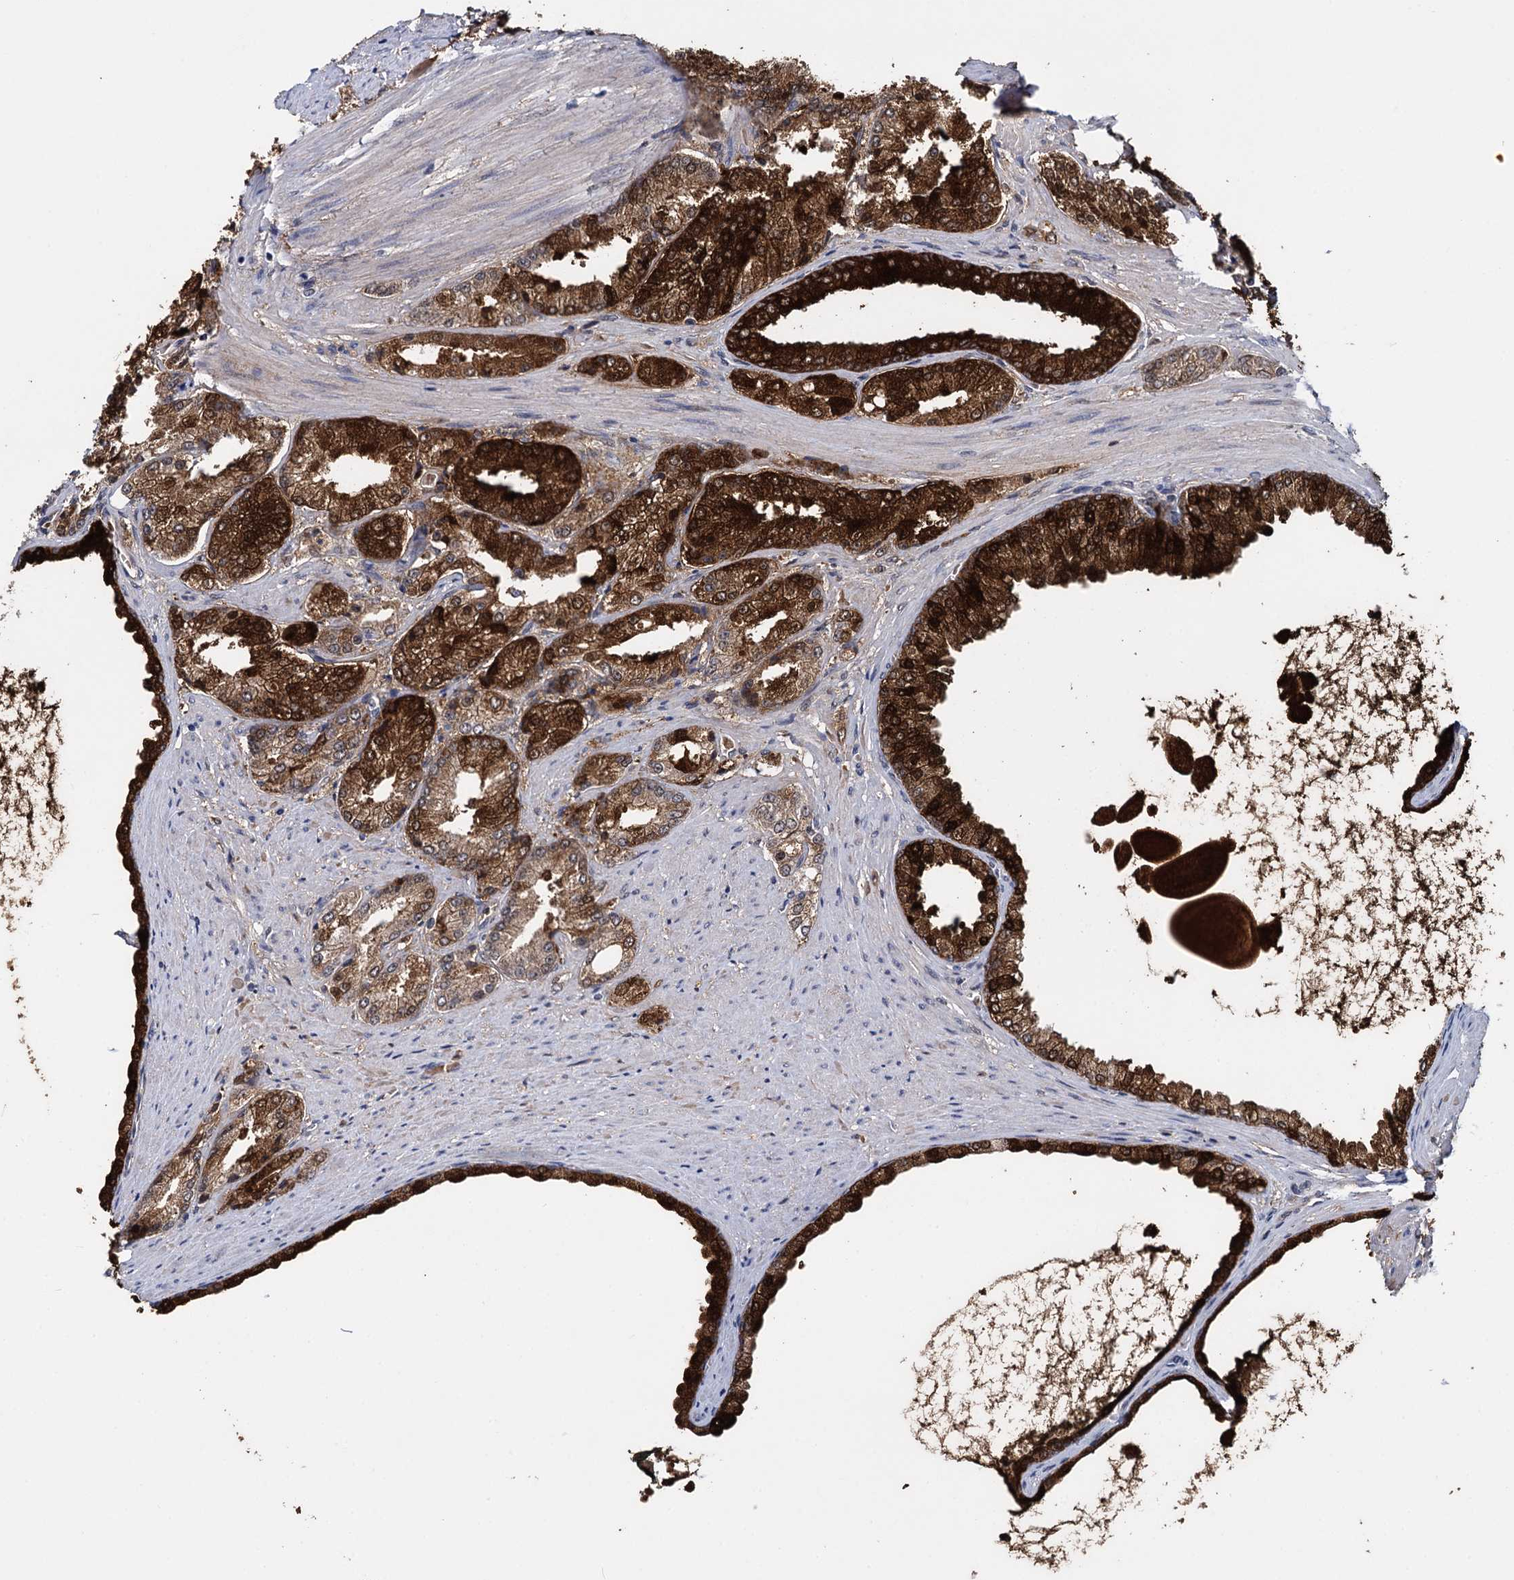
{"staining": {"intensity": "strong", "quantity": "25%-75%", "location": "cytoplasmic/membranous"}, "tissue": "prostate cancer", "cell_type": "Tumor cells", "image_type": "cancer", "snomed": [{"axis": "morphology", "description": "Adenocarcinoma, High grade"}, {"axis": "topography", "description": "Prostate"}], "caption": "Immunohistochemistry (IHC) (DAB (3,3'-diaminobenzidine)) staining of human adenocarcinoma (high-grade) (prostate) shows strong cytoplasmic/membranous protein staining in about 25%-75% of tumor cells.", "gene": "GLO1", "patient": {"sex": "male", "age": 66}}